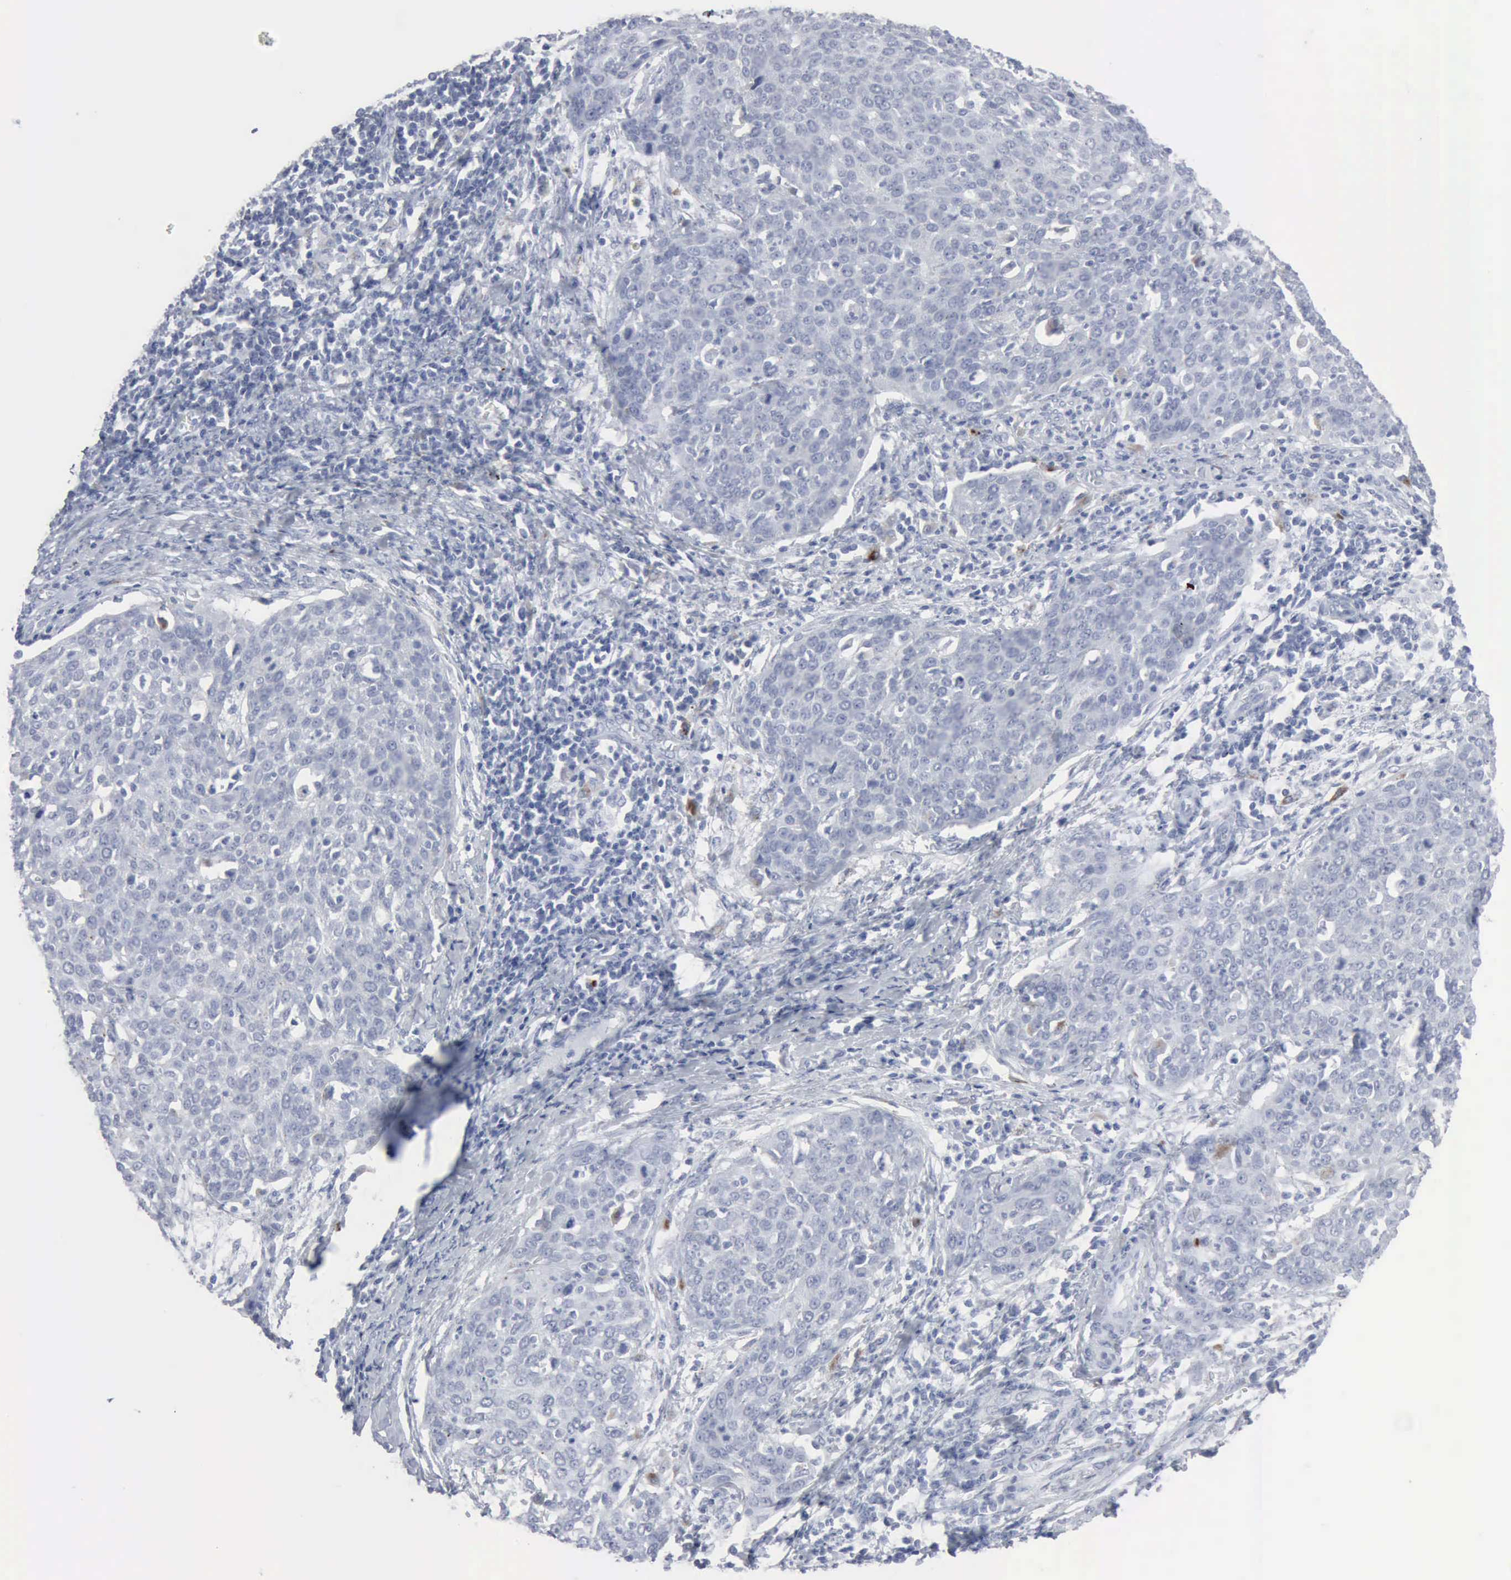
{"staining": {"intensity": "negative", "quantity": "none", "location": "none"}, "tissue": "cervical cancer", "cell_type": "Tumor cells", "image_type": "cancer", "snomed": [{"axis": "morphology", "description": "Squamous cell carcinoma, NOS"}, {"axis": "topography", "description": "Cervix"}], "caption": "IHC image of neoplastic tissue: human cervical cancer (squamous cell carcinoma) stained with DAB shows no significant protein positivity in tumor cells.", "gene": "GLA", "patient": {"sex": "female", "age": 38}}